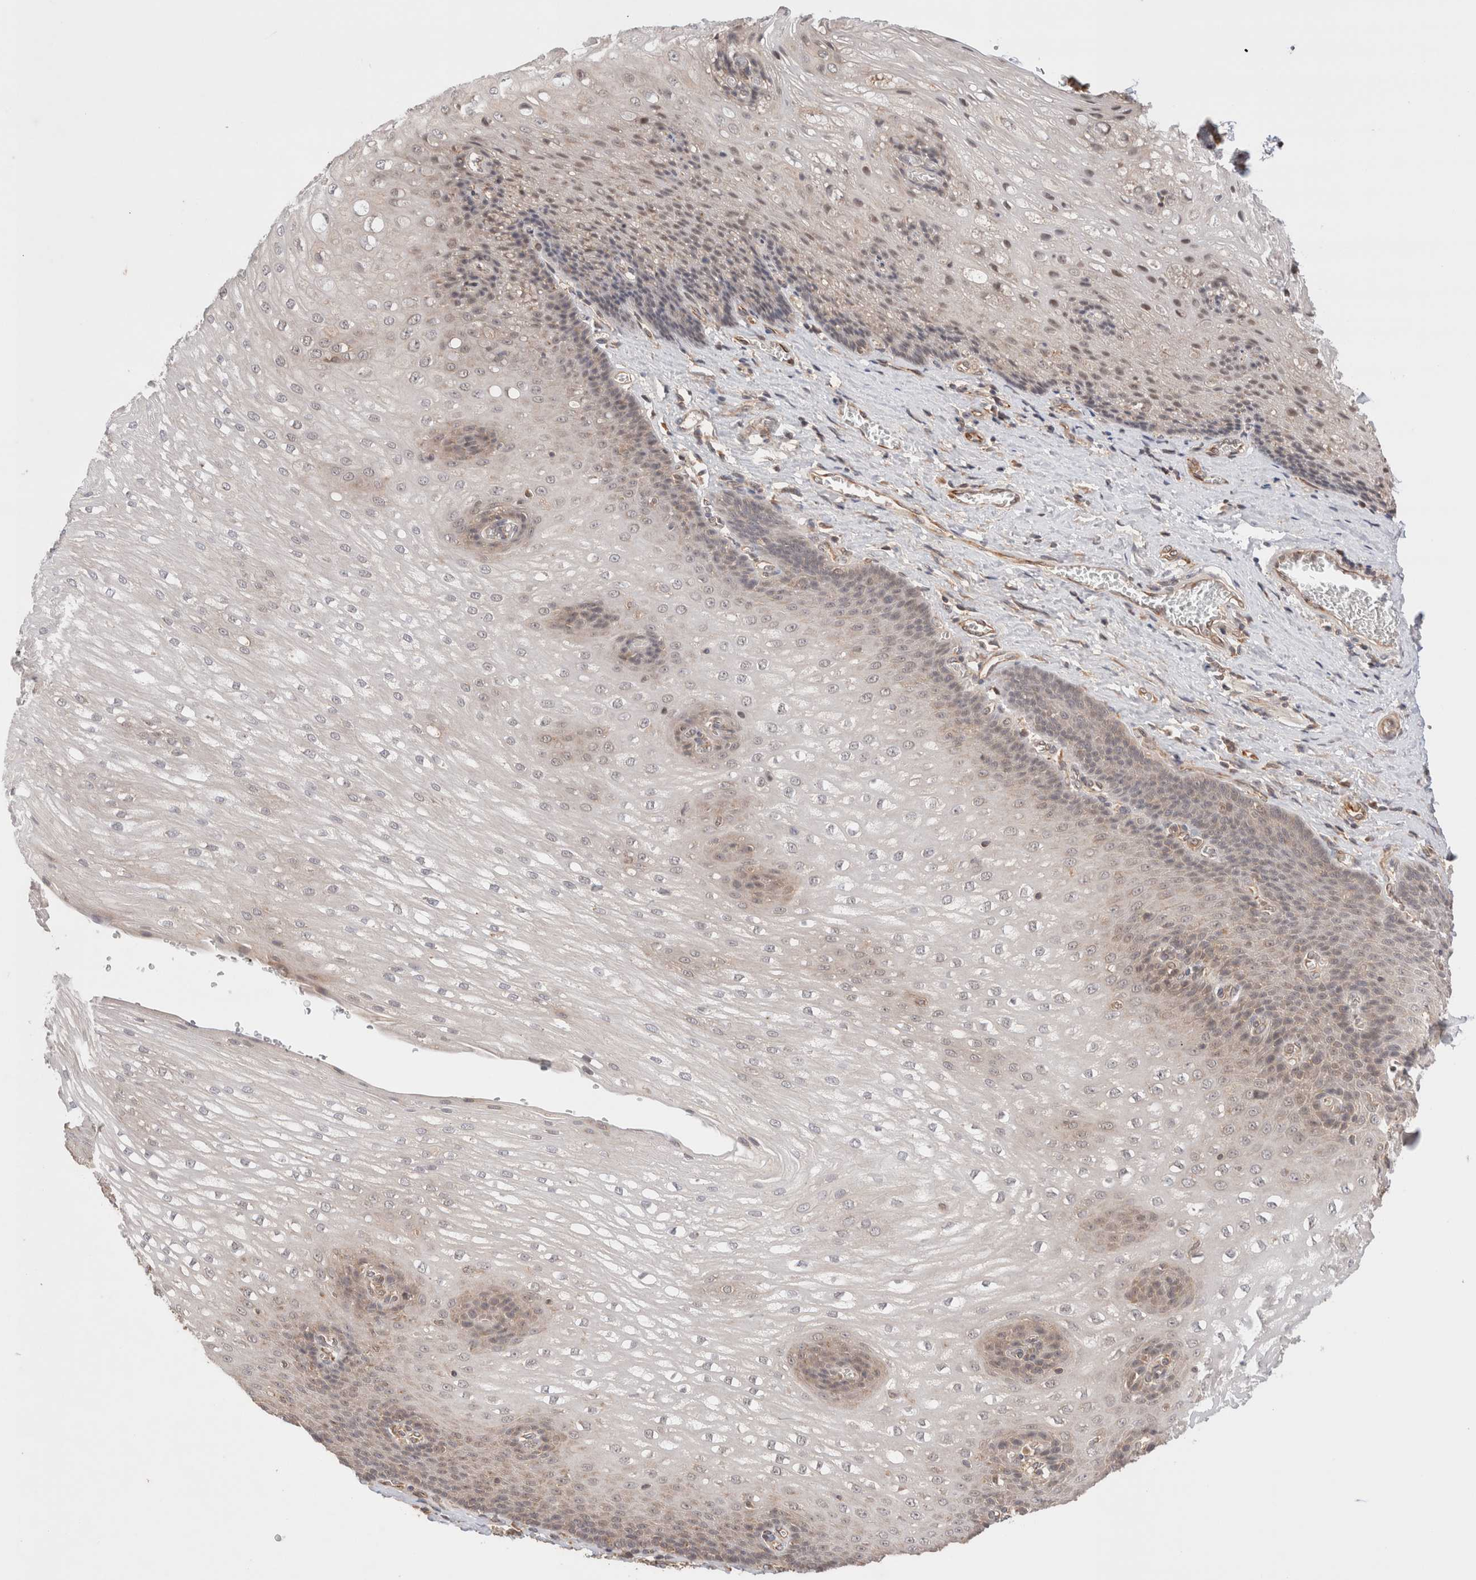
{"staining": {"intensity": "moderate", "quantity": "<25%", "location": "cytoplasmic/membranous,nuclear"}, "tissue": "esophagus", "cell_type": "Squamous epithelial cells", "image_type": "normal", "snomed": [{"axis": "morphology", "description": "Normal tissue, NOS"}, {"axis": "topography", "description": "Esophagus"}], "caption": "High-power microscopy captured an immunohistochemistry image of benign esophagus, revealing moderate cytoplasmic/membranous,nuclear expression in approximately <25% of squamous epithelial cells. (Stains: DAB in brown, nuclei in blue, Microscopy: brightfield microscopy at high magnification).", "gene": "SIKE1", "patient": {"sex": "male", "age": 48}}